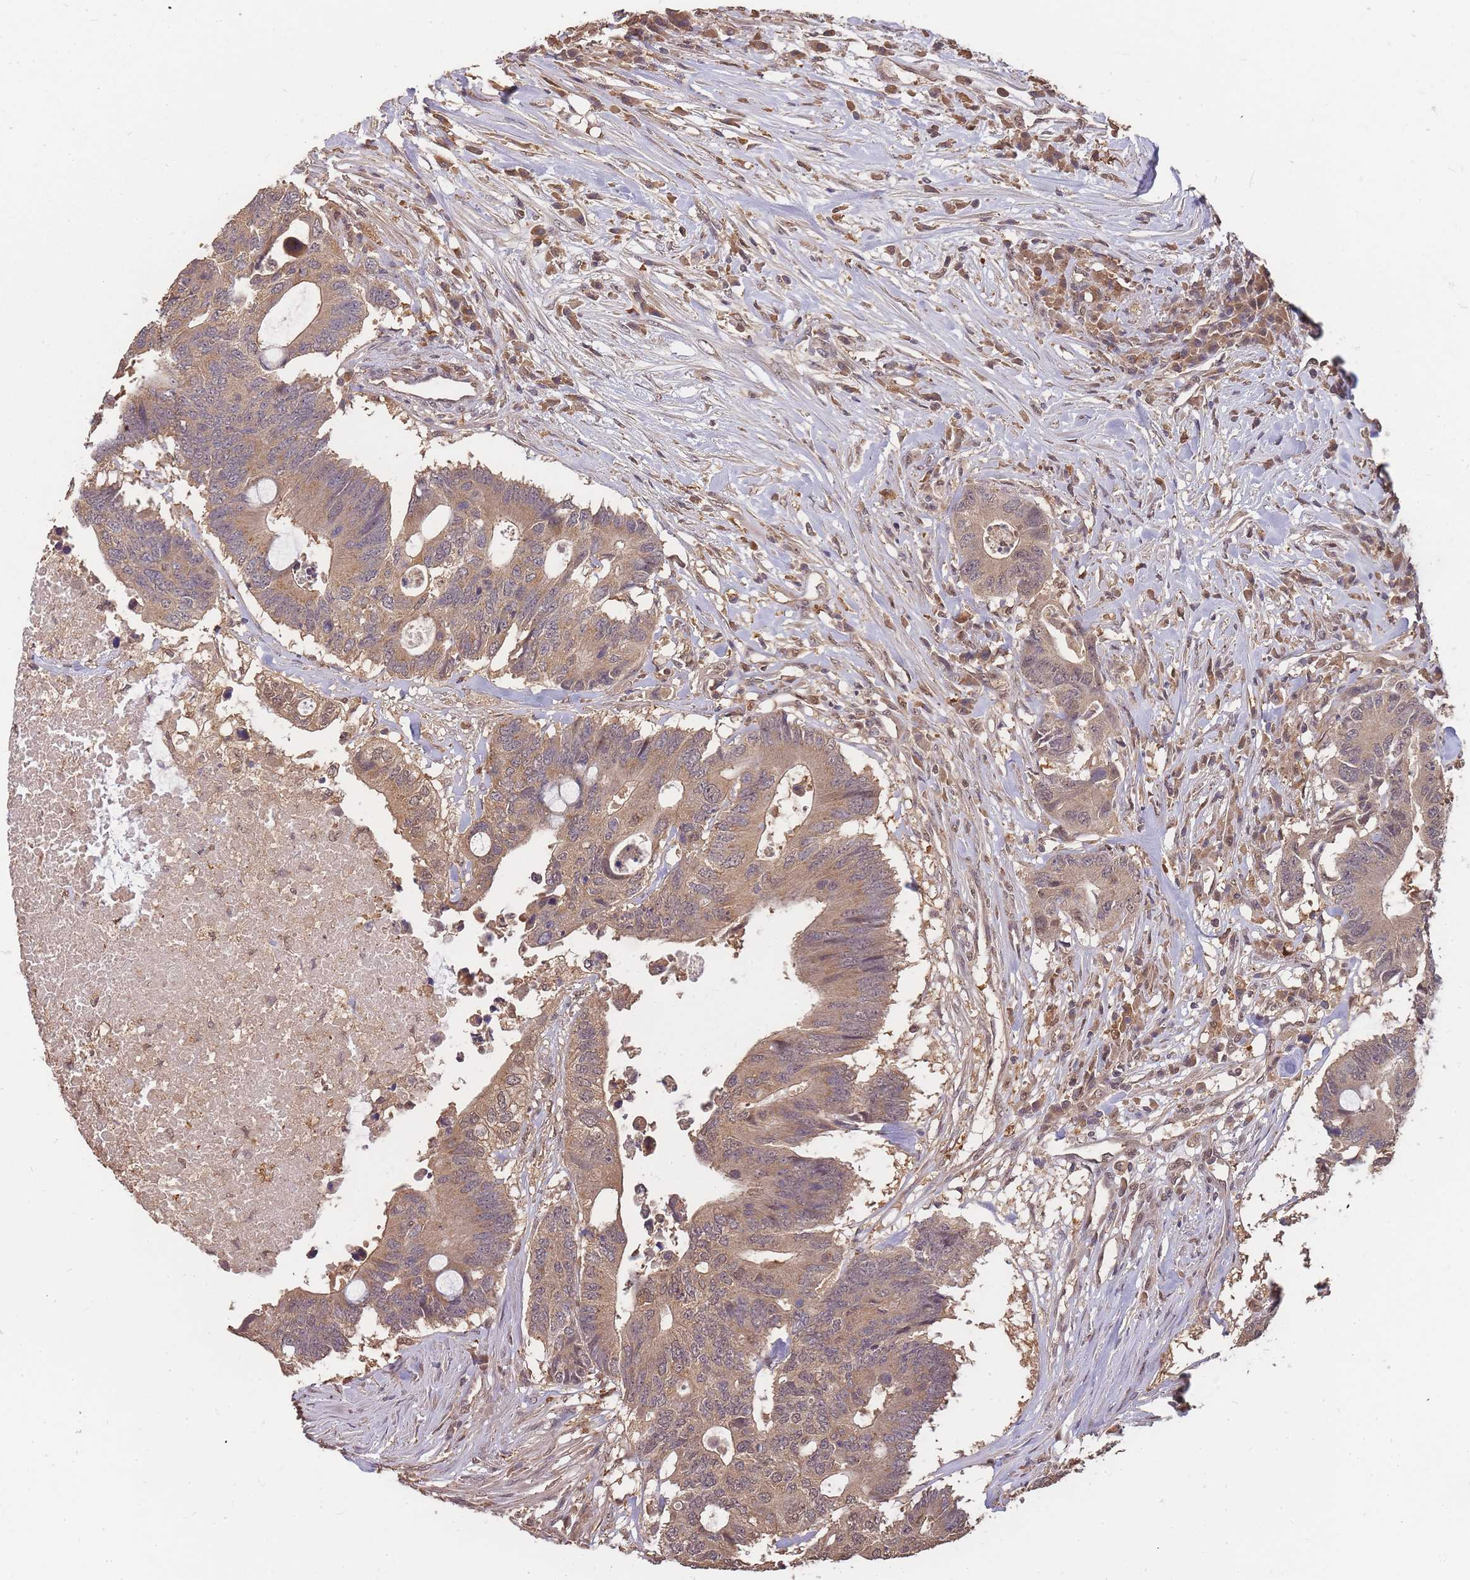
{"staining": {"intensity": "moderate", "quantity": ">75%", "location": "cytoplasmic/membranous"}, "tissue": "colorectal cancer", "cell_type": "Tumor cells", "image_type": "cancer", "snomed": [{"axis": "morphology", "description": "Adenocarcinoma, NOS"}, {"axis": "topography", "description": "Colon"}], "caption": "Immunohistochemical staining of colorectal cancer (adenocarcinoma) shows medium levels of moderate cytoplasmic/membranous positivity in about >75% of tumor cells. (DAB (3,3'-diaminobenzidine) IHC with brightfield microscopy, high magnification).", "gene": "CDKN2AIPNL", "patient": {"sex": "male", "age": 71}}